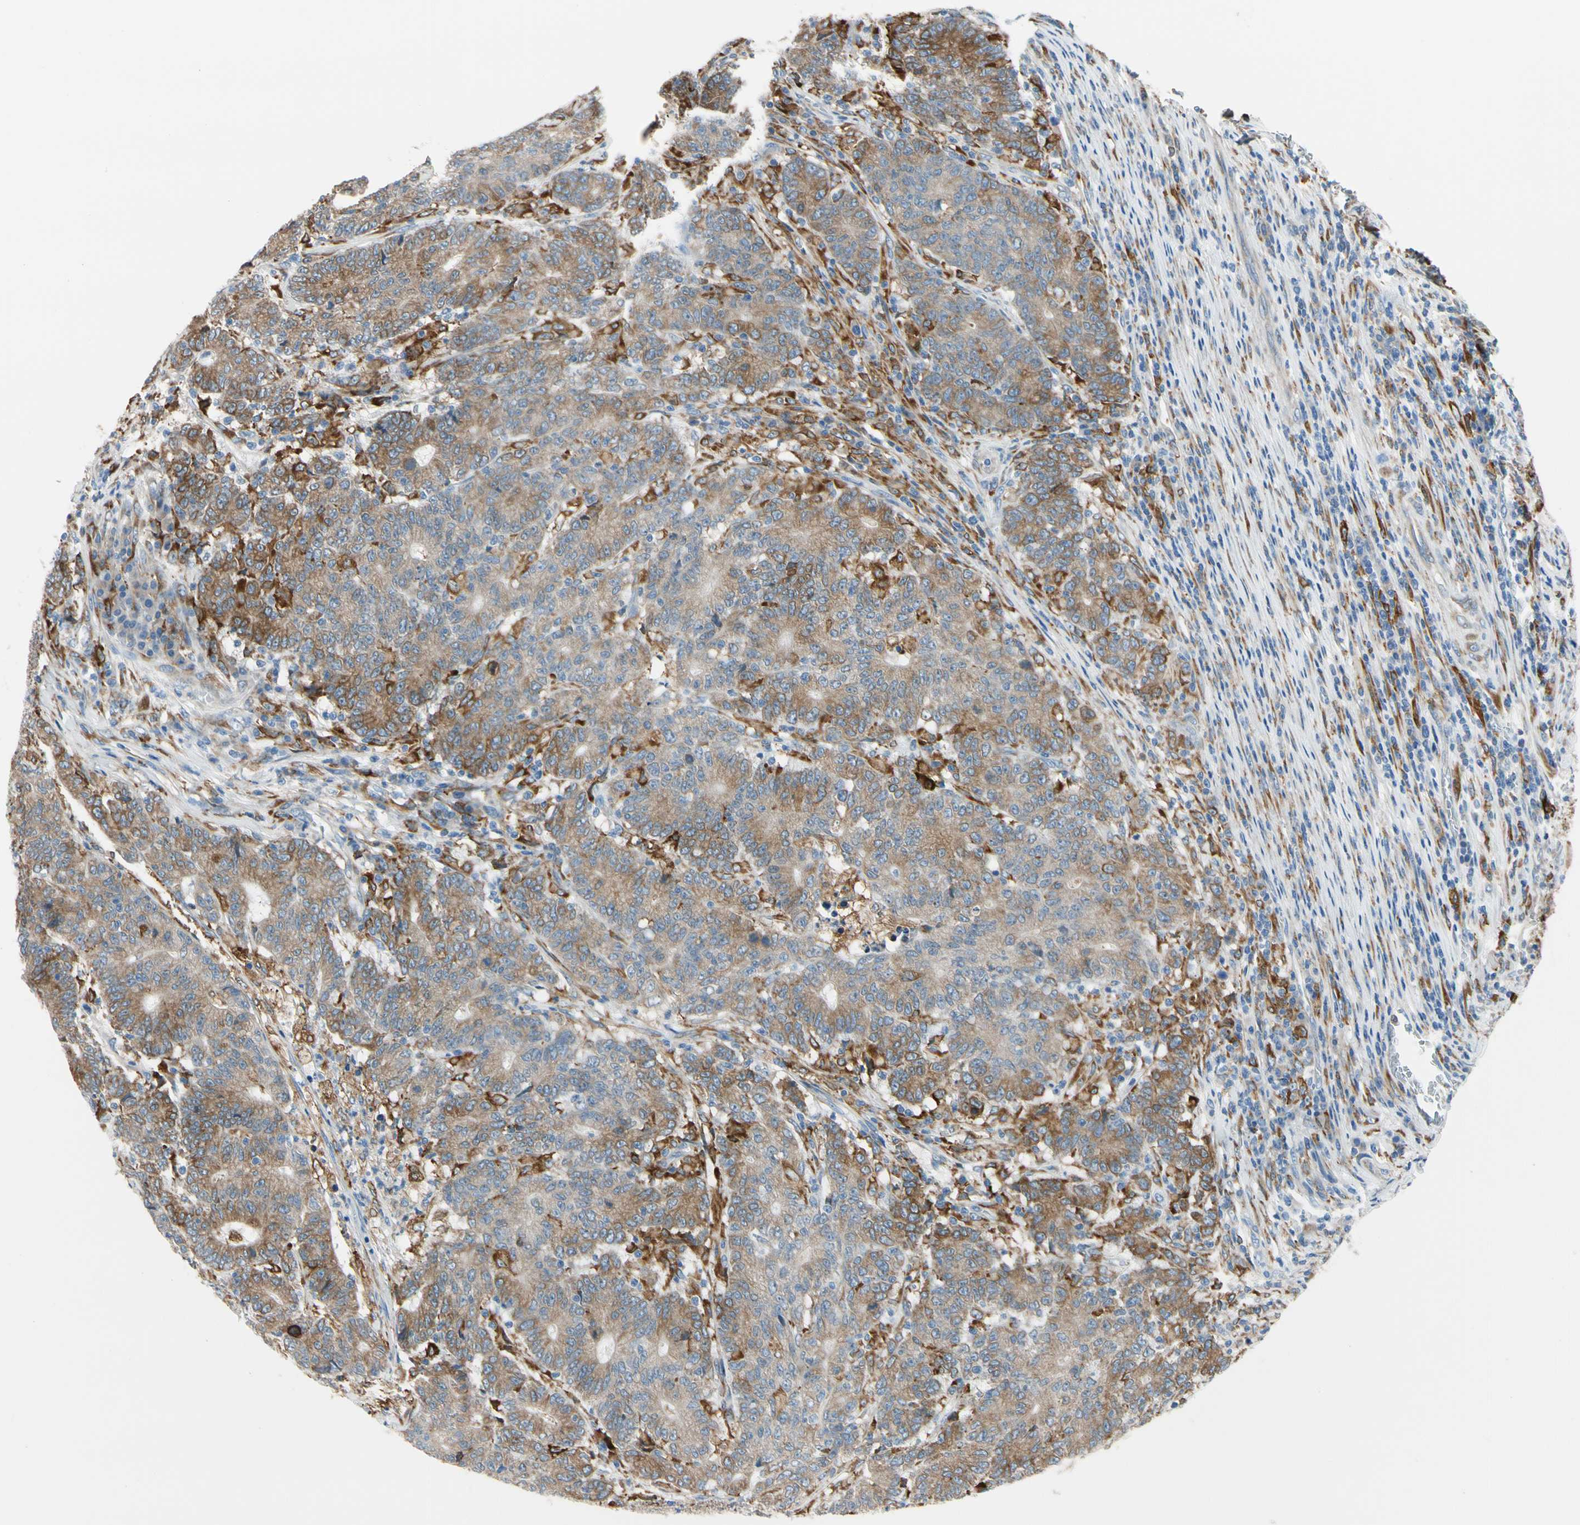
{"staining": {"intensity": "moderate", "quantity": ">75%", "location": "cytoplasmic/membranous"}, "tissue": "colorectal cancer", "cell_type": "Tumor cells", "image_type": "cancer", "snomed": [{"axis": "morphology", "description": "Normal tissue, NOS"}, {"axis": "morphology", "description": "Adenocarcinoma, NOS"}, {"axis": "topography", "description": "Colon"}], "caption": "The image shows immunohistochemical staining of colorectal cancer (adenocarcinoma). There is moderate cytoplasmic/membranous positivity is identified in about >75% of tumor cells.", "gene": "LRPAP1", "patient": {"sex": "female", "age": 75}}